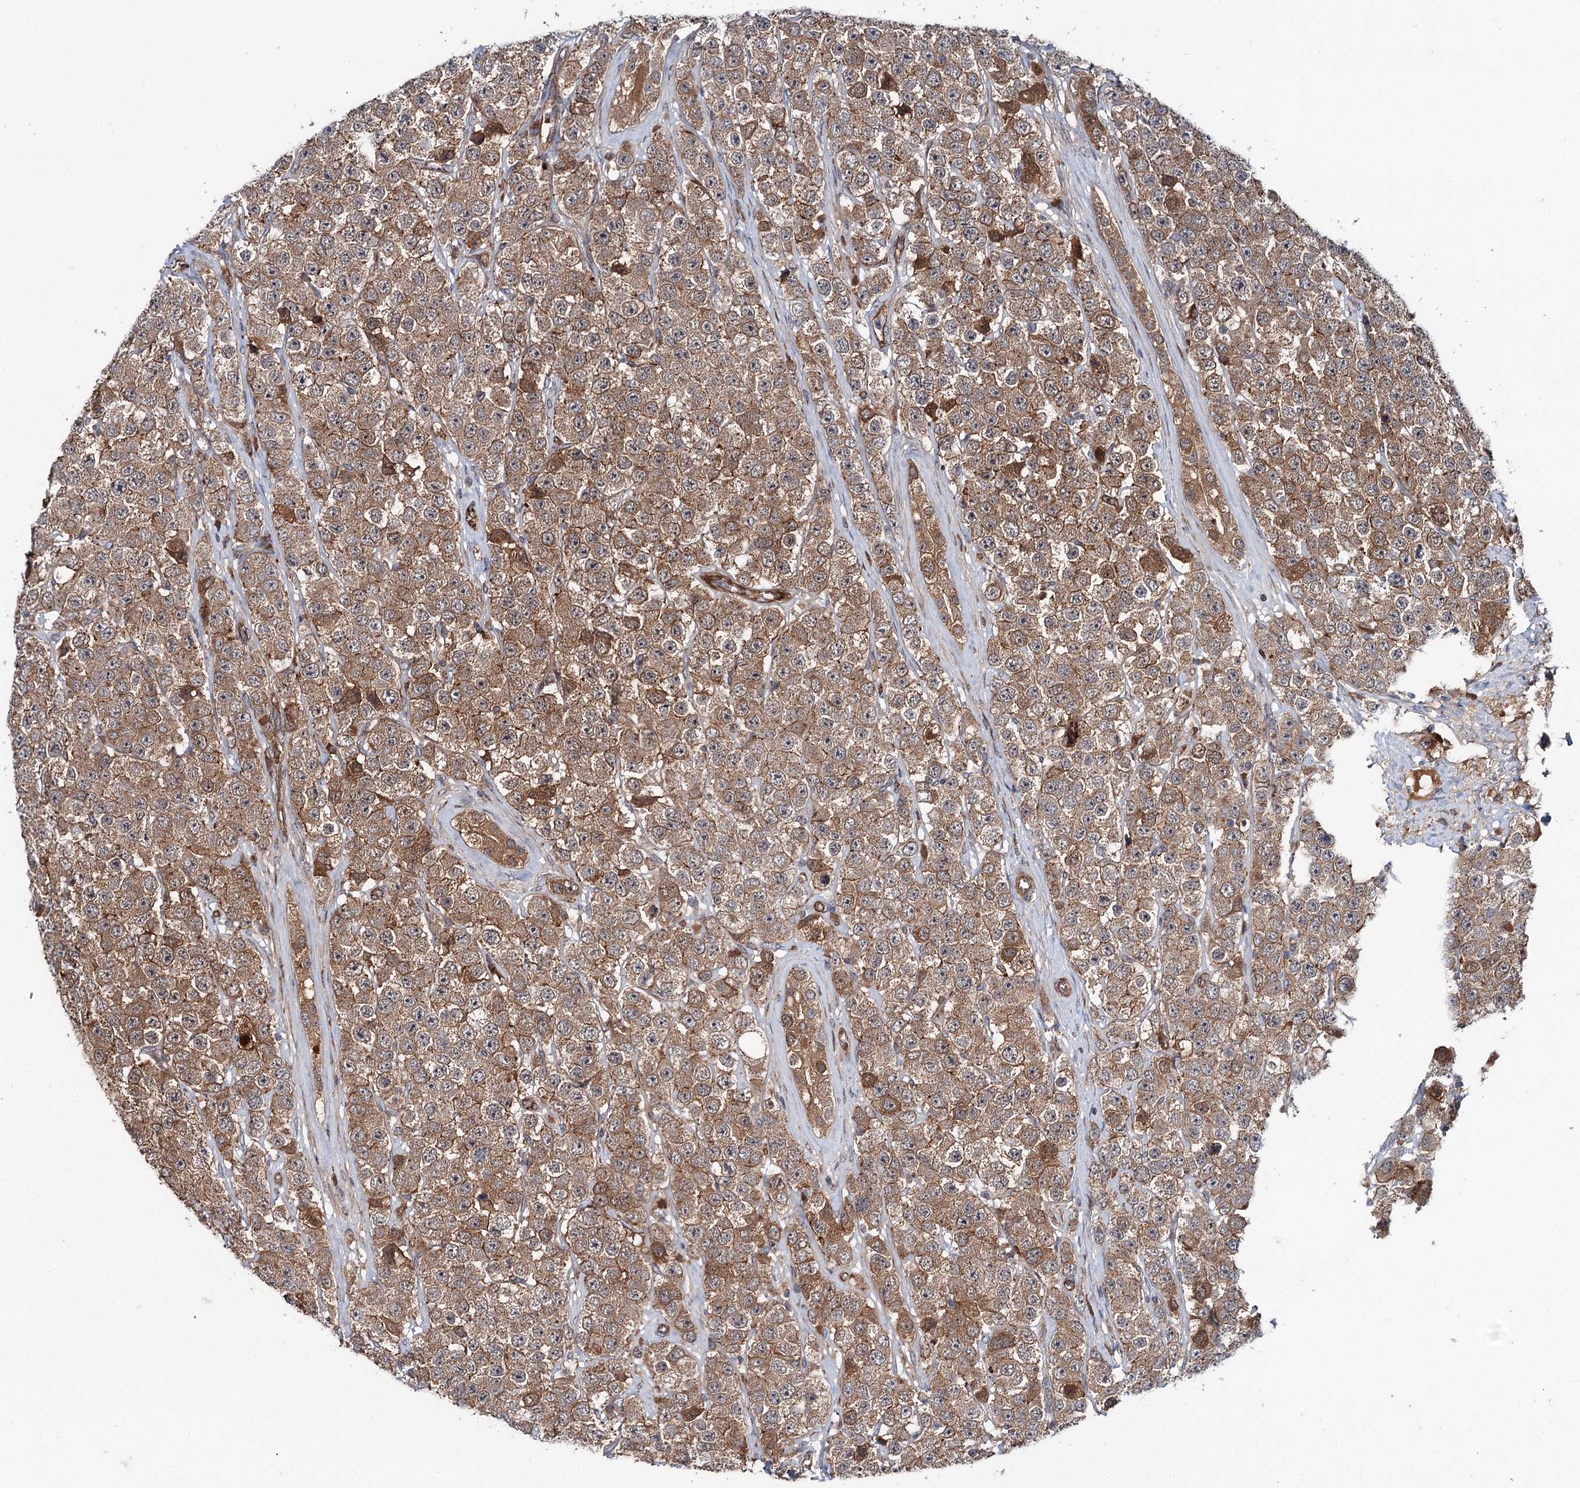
{"staining": {"intensity": "moderate", "quantity": ">75%", "location": "cytoplasmic/membranous"}, "tissue": "testis cancer", "cell_type": "Tumor cells", "image_type": "cancer", "snomed": [{"axis": "morphology", "description": "Seminoma, NOS"}, {"axis": "topography", "description": "Testis"}], "caption": "Human seminoma (testis) stained with a protein marker reveals moderate staining in tumor cells.", "gene": "ADGRG4", "patient": {"sex": "male", "age": 28}}